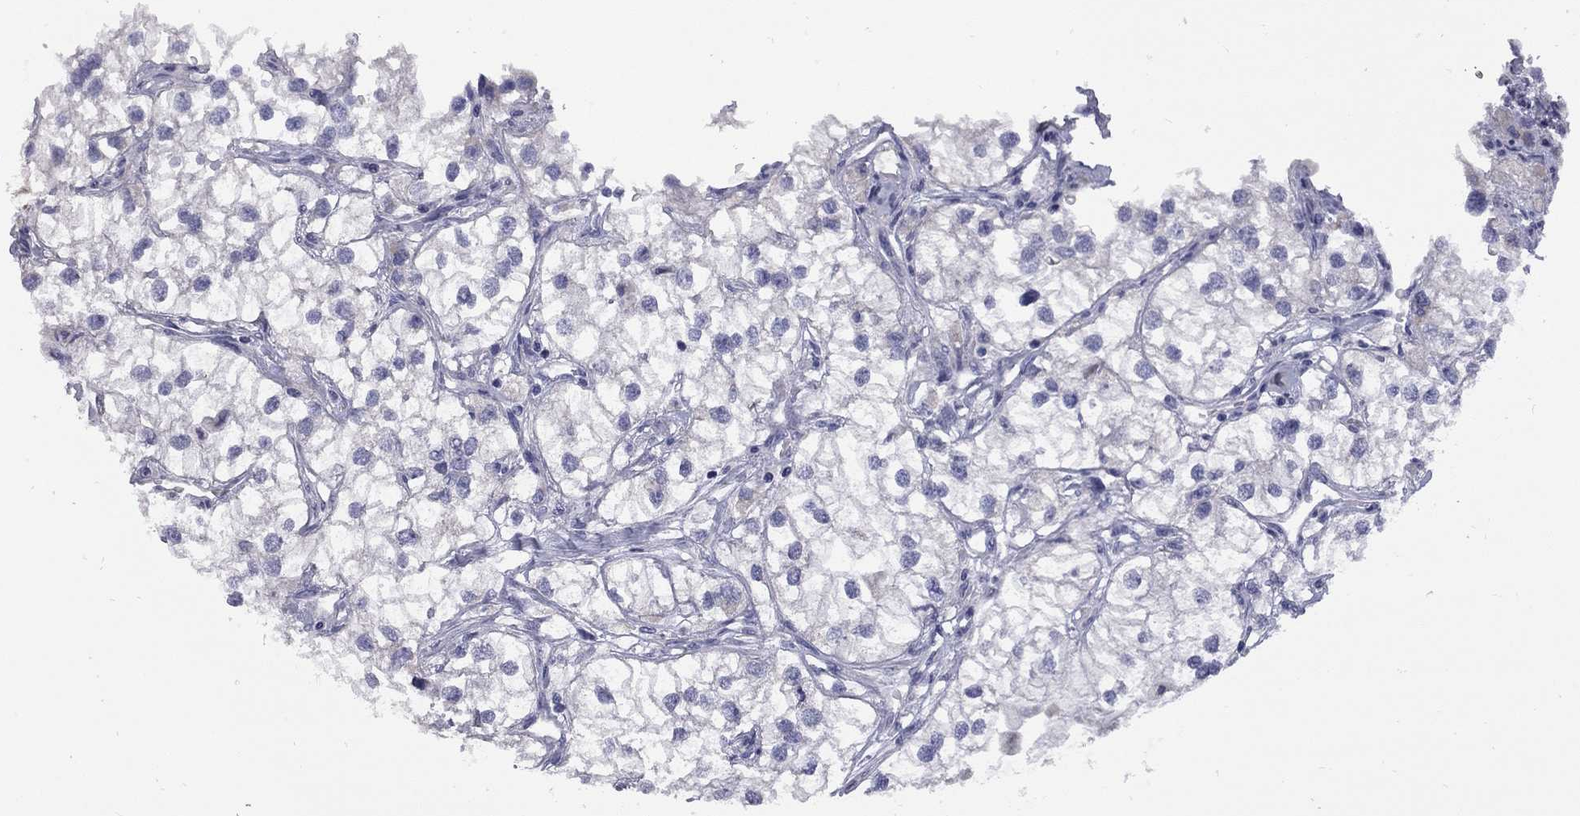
{"staining": {"intensity": "negative", "quantity": "none", "location": "none"}, "tissue": "renal cancer", "cell_type": "Tumor cells", "image_type": "cancer", "snomed": [{"axis": "morphology", "description": "Adenocarcinoma, NOS"}, {"axis": "topography", "description": "Kidney"}], "caption": "Adenocarcinoma (renal) was stained to show a protein in brown. There is no significant expression in tumor cells. (DAB immunohistochemistry visualized using brightfield microscopy, high magnification).", "gene": "ABCB4", "patient": {"sex": "male", "age": 59}}